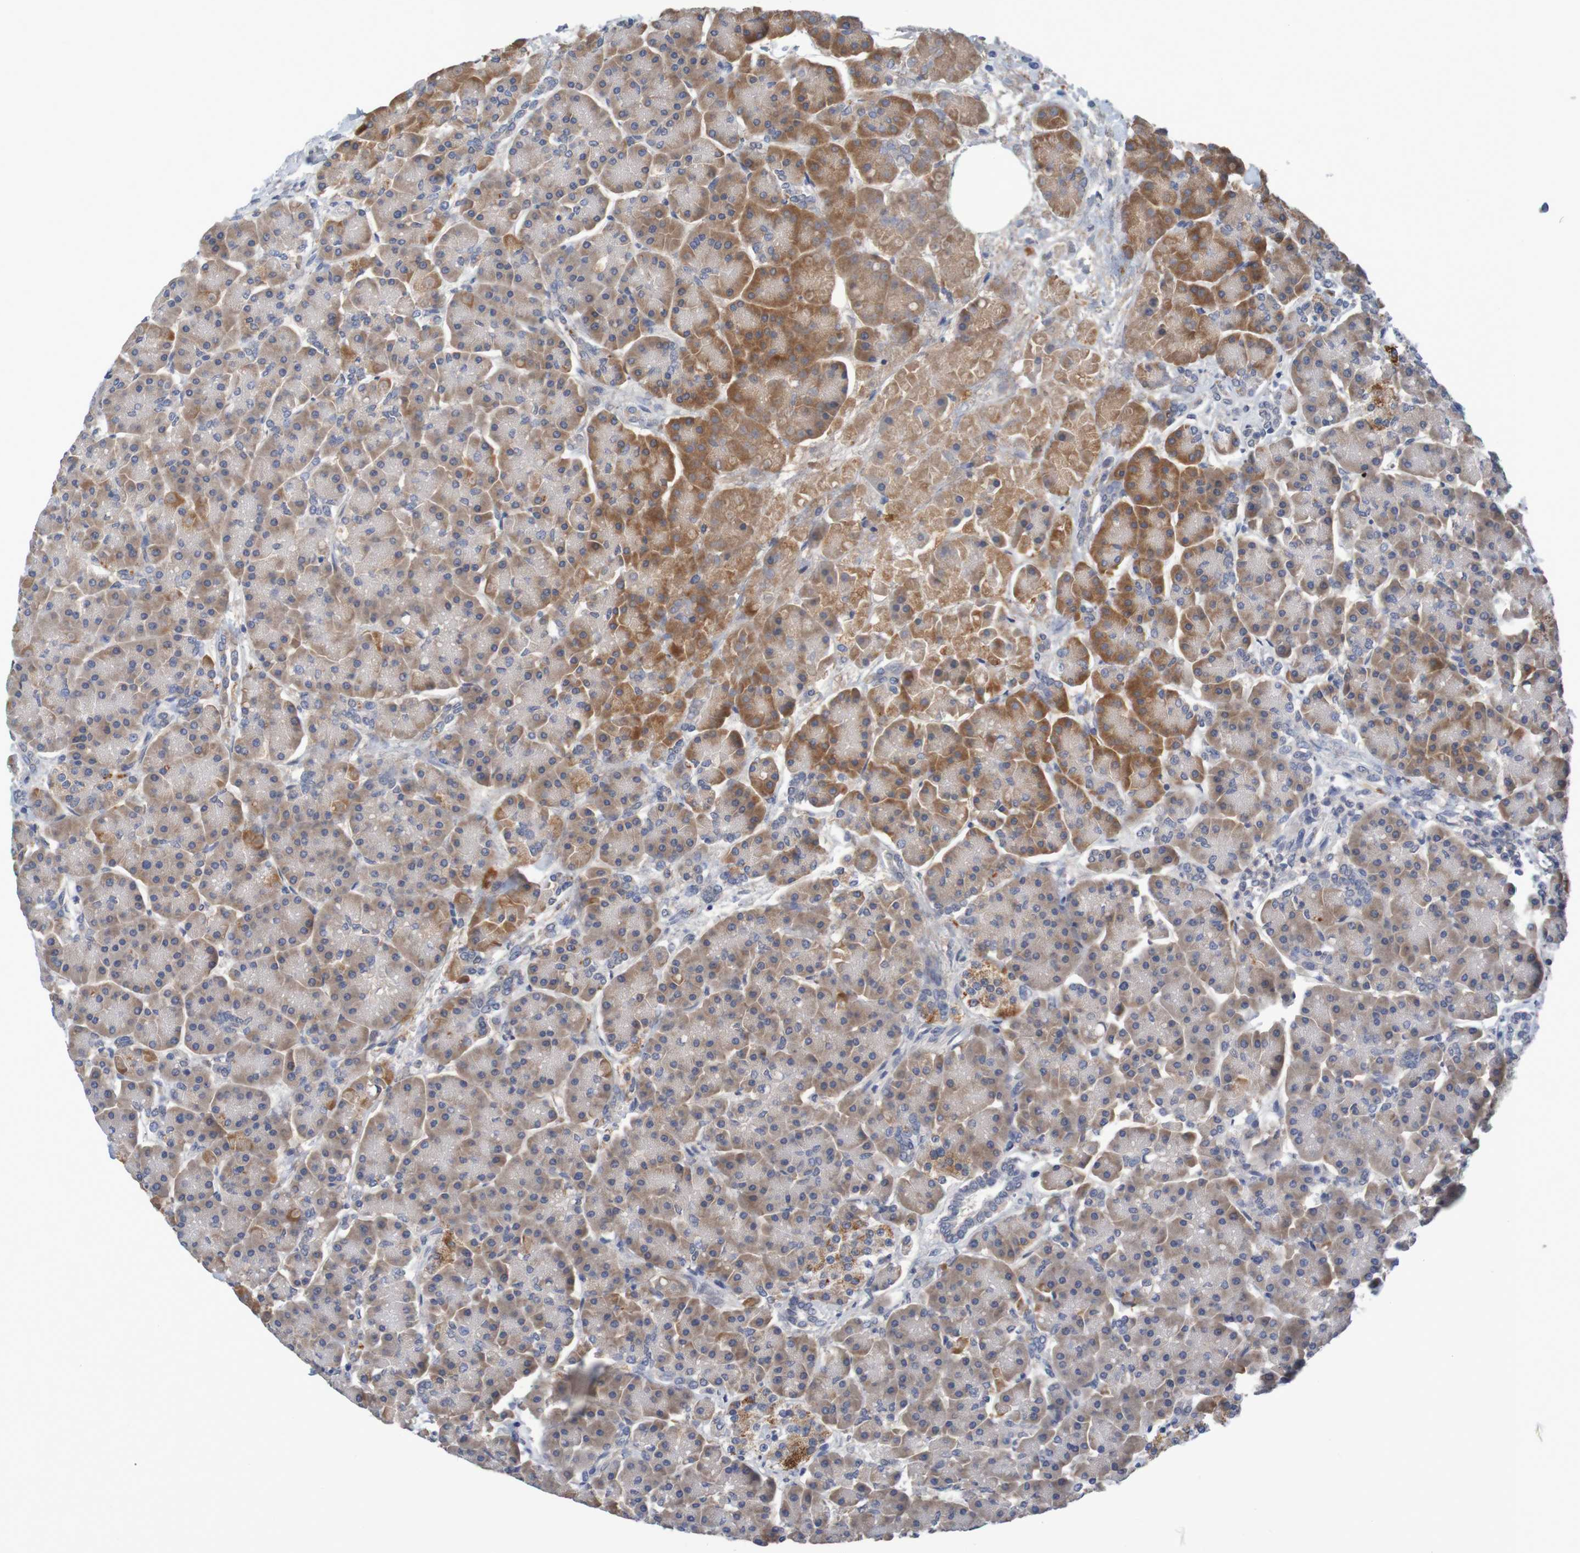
{"staining": {"intensity": "moderate", "quantity": ">75%", "location": "cytoplasmic/membranous"}, "tissue": "pancreas", "cell_type": "Exocrine glandular cells", "image_type": "normal", "snomed": [{"axis": "morphology", "description": "Normal tissue, NOS"}, {"axis": "topography", "description": "Pancreas"}], "caption": "The micrograph demonstrates immunohistochemical staining of unremarkable pancreas. There is moderate cytoplasmic/membranous staining is seen in approximately >75% of exocrine glandular cells.", "gene": "LTA", "patient": {"sex": "female", "age": 70}}